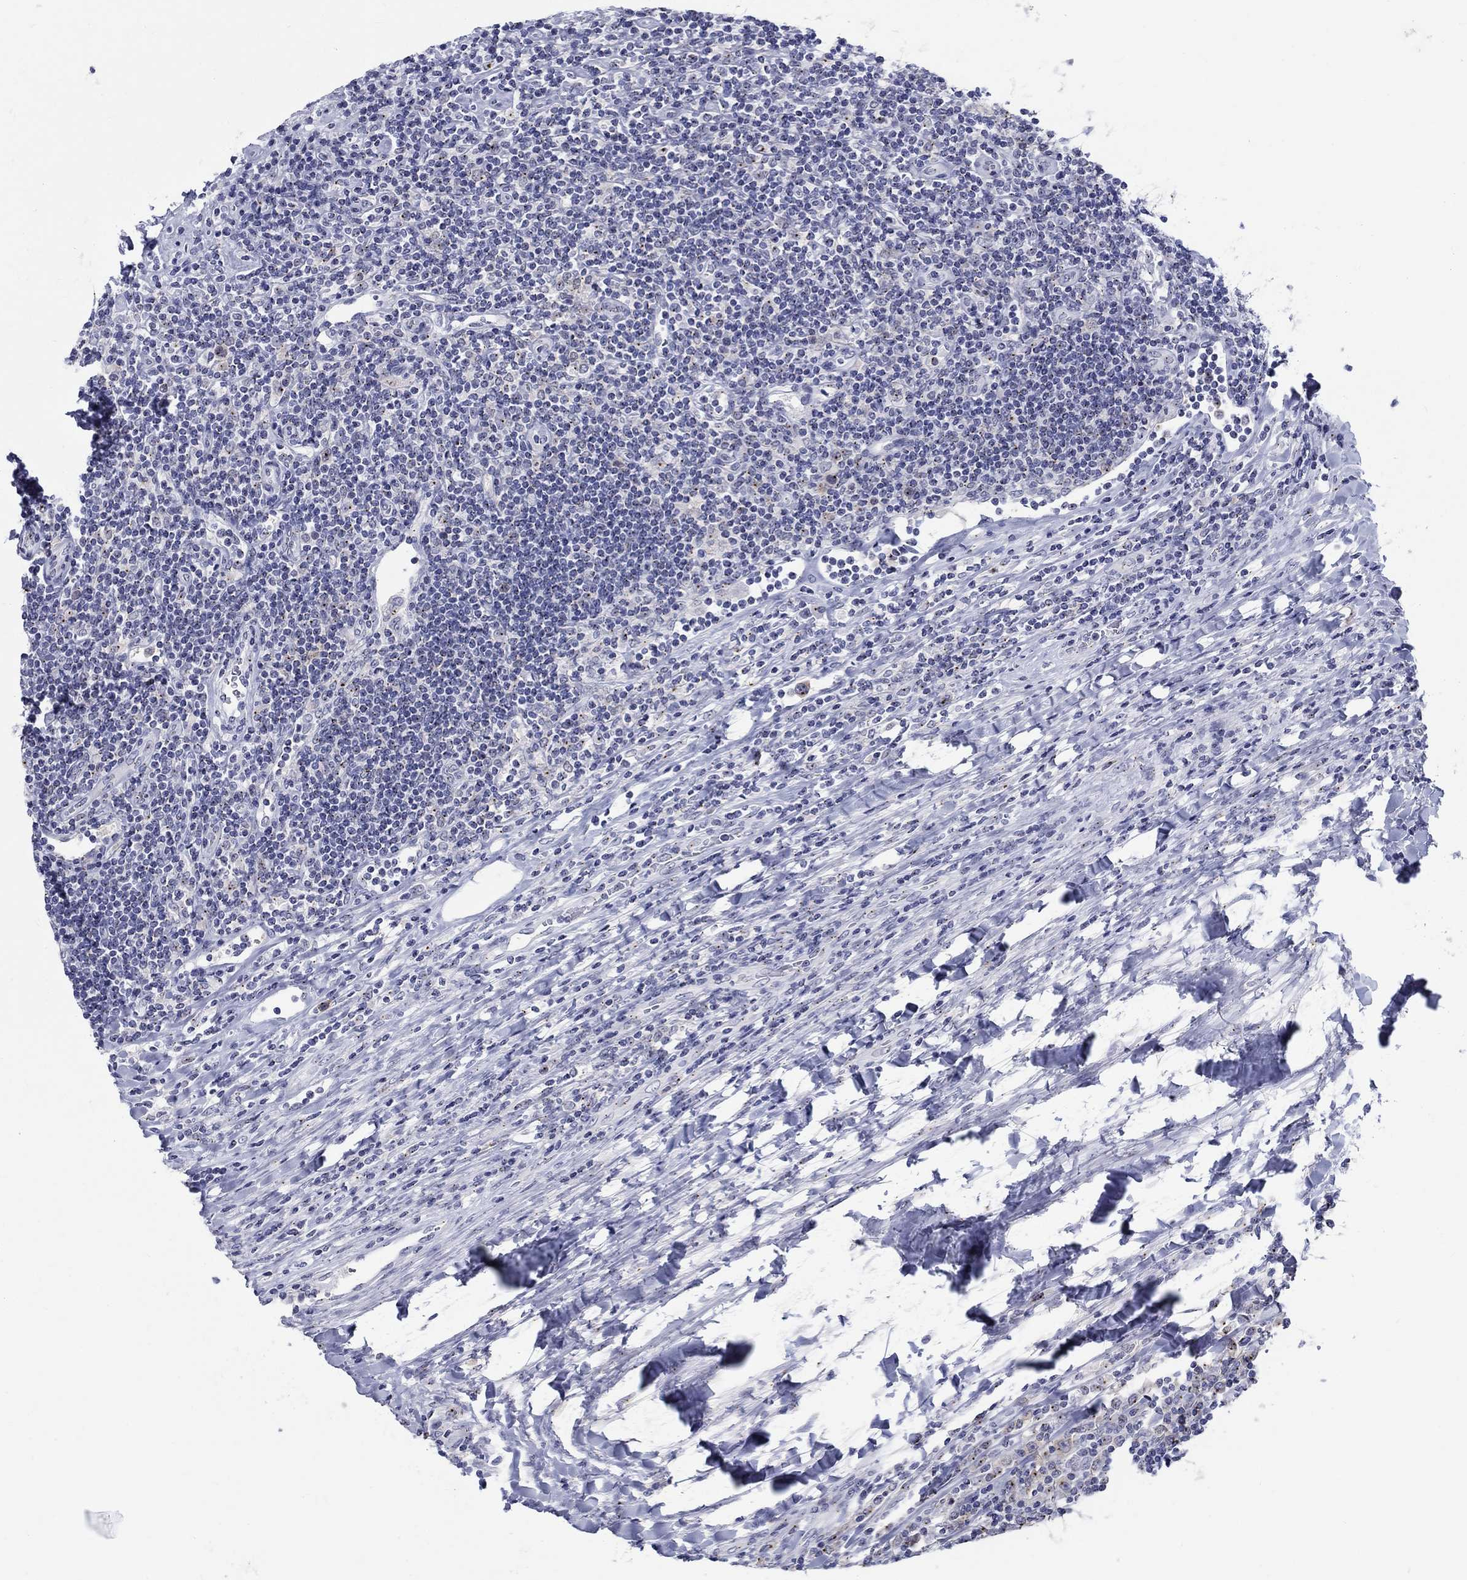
{"staining": {"intensity": "negative", "quantity": "none", "location": "none"}, "tissue": "lymphoma", "cell_type": "Tumor cells", "image_type": "cancer", "snomed": [{"axis": "morphology", "description": "Hodgkin's disease, NOS"}, {"axis": "topography", "description": "Lymph node"}], "caption": "High power microscopy image of an immunohistochemistry micrograph of lymphoma, revealing no significant positivity in tumor cells.", "gene": "CEP43", "patient": {"sex": "male", "age": 40}}